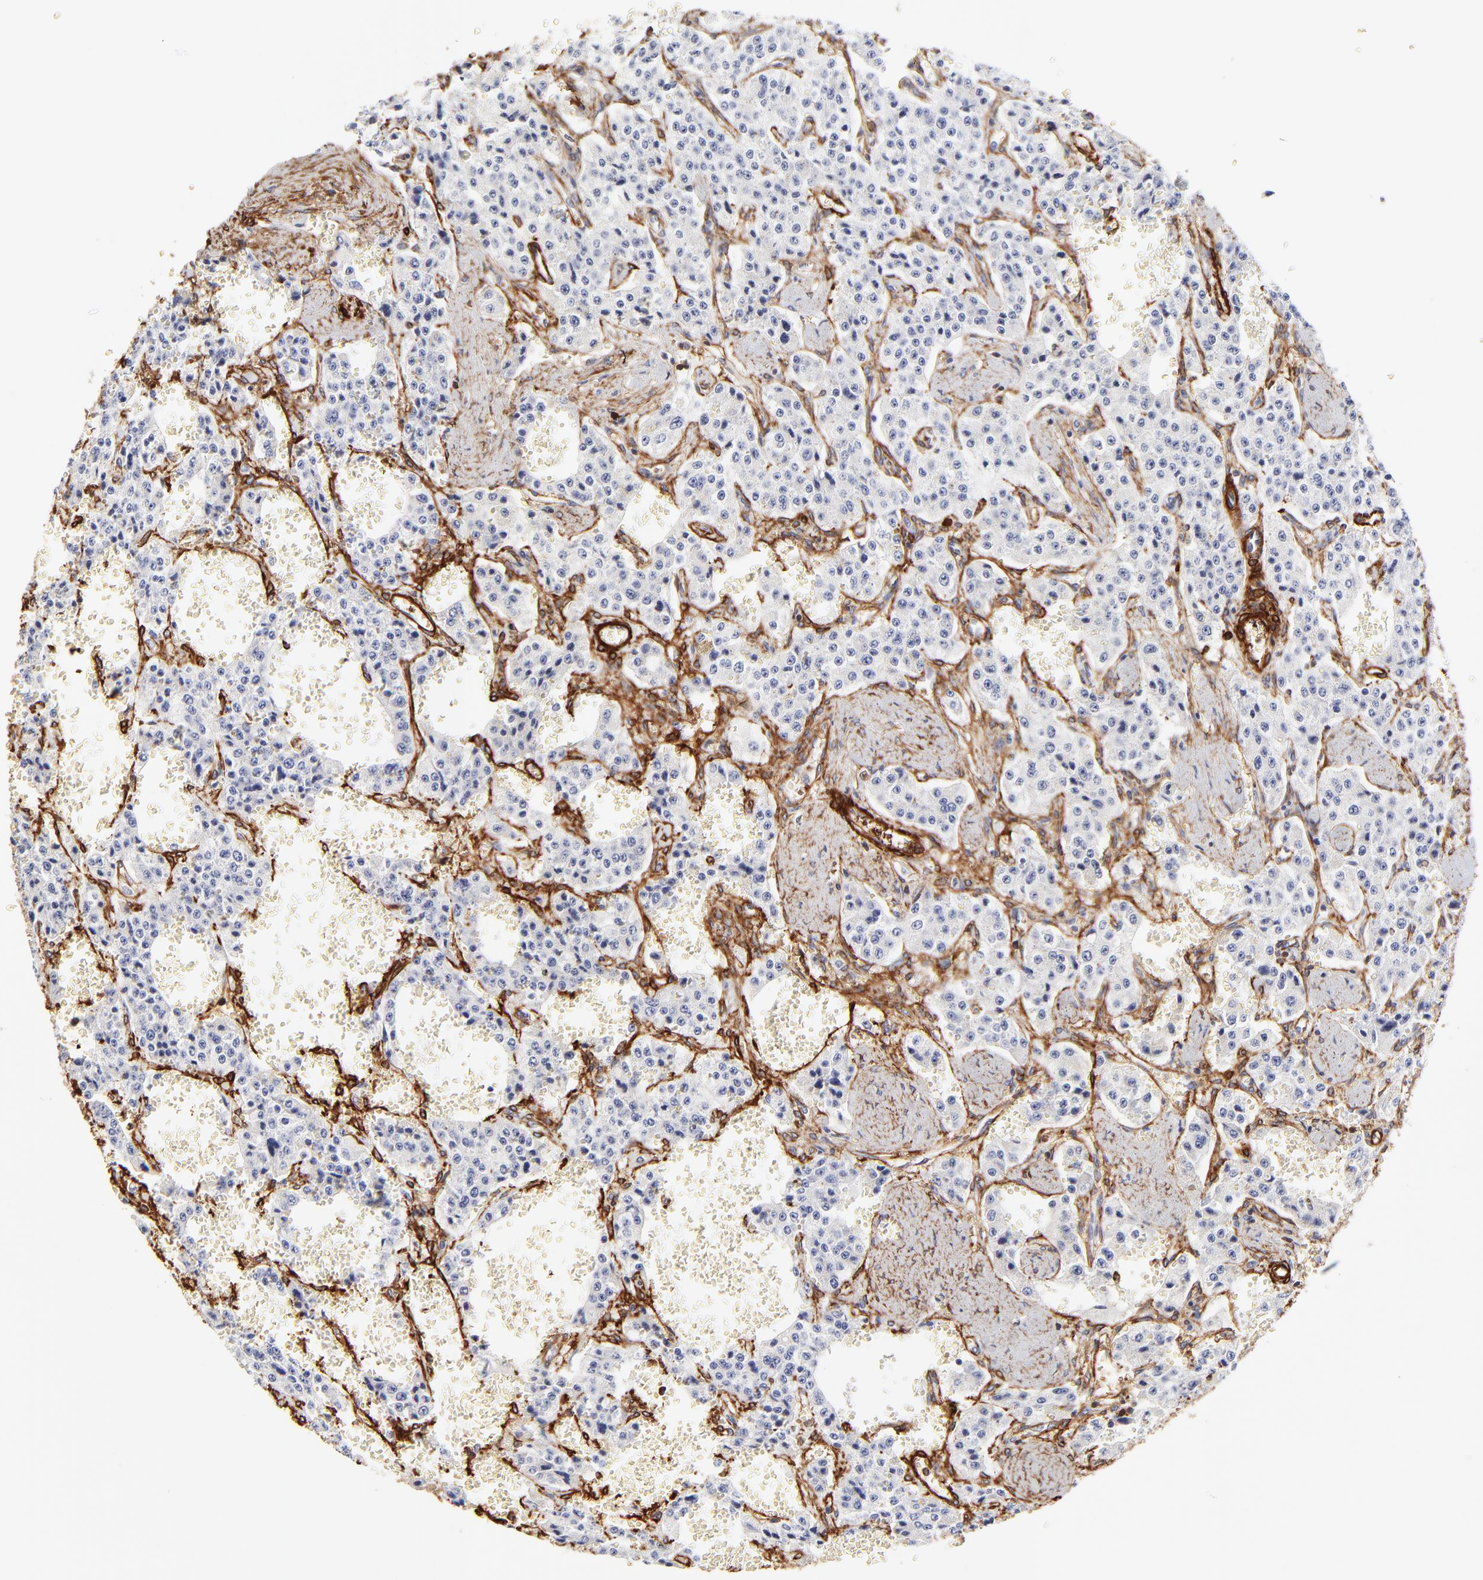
{"staining": {"intensity": "negative", "quantity": "none", "location": "none"}, "tissue": "carcinoid", "cell_type": "Tumor cells", "image_type": "cancer", "snomed": [{"axis": "morphology", "description": "Carcinoid, malignant, NOS"}, {"axis": "topography", "description": "Small intestine"}], "caption": "Tumor cells are negative for protein expression in human carcinoid. (DAB immunohistochemistry visualized using brightfield microscopy, high magnification).", "gene": "FLNA", "patient": {"sex": "male", "age": 52}}